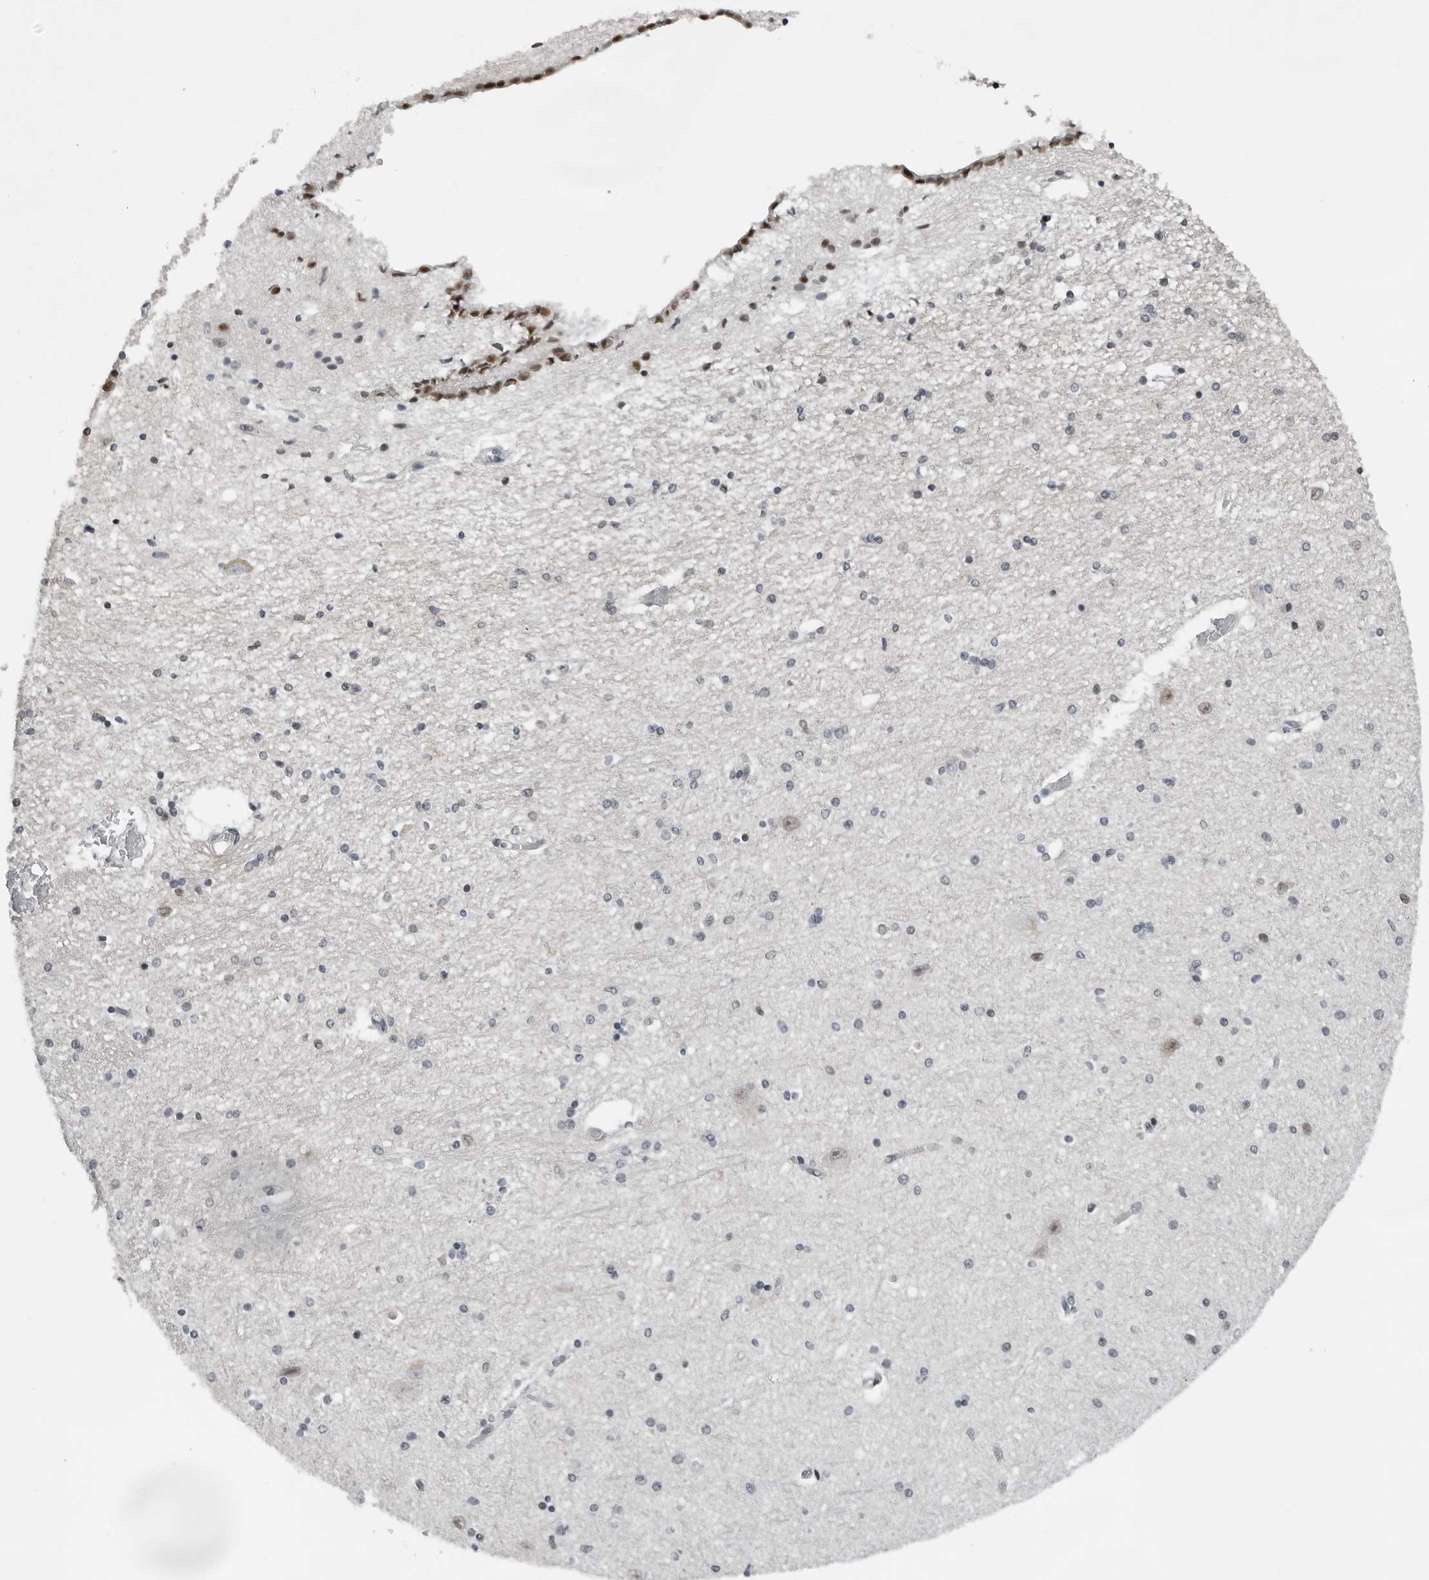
{"staining": {"intensity": "weak", "quantity": "<25%", "location": "nuclear"}, "tissue": "hippocampus", "cell_type": "Glial cells", "image_type": "normal", "snomed": [{"axis": "morphology", "description": "Normal tissue, NOS"}, {"axis": "topography", "description": "Hippocampus"}], "caption": "The micrograph displays no significant staining in glial cells of hippocampus. (Immunohistochemistry, brightfield microscopy, high magnification).", "gene": "PPP1R42", "patient": {"sex": "female", "age": 54}}